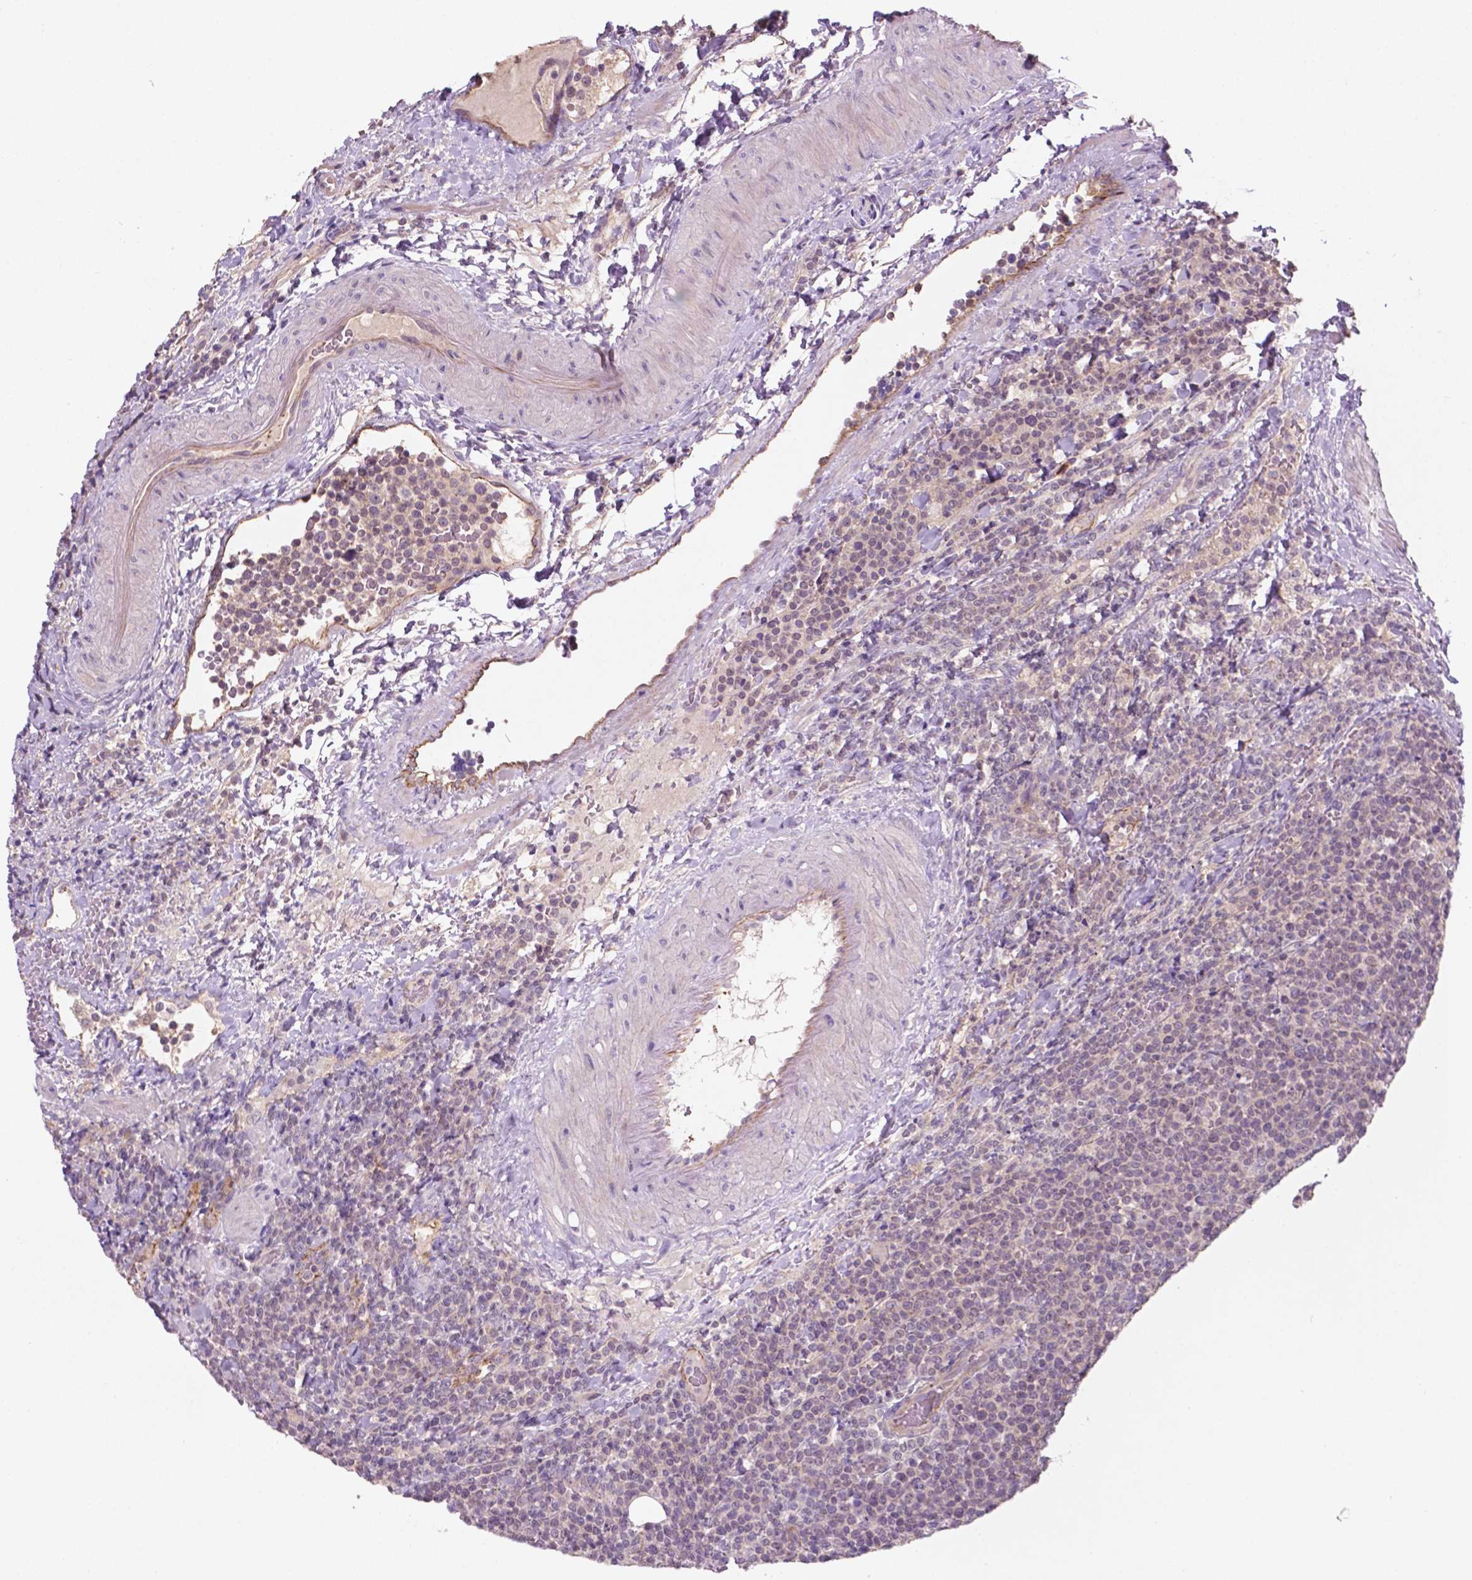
{"staining": {"intensity": "negative", "quantity": "none", "location": "none"}, "tissue": "lymphoma", "cell_type": "Tumor cells", "image_type": "cancer", "snomed": [{"axis": "morphology", "description": "Malignant lymphoma, non-Hodgkin's type, High grade"}, {"axis": "topography", "description": "Lymph node"}], "caption": "Micrograph shows no protein staining in tumor cells of lymphoma tissue.", "gene": "ARL5C", "patient": {"sex": "male", "age": 61}}